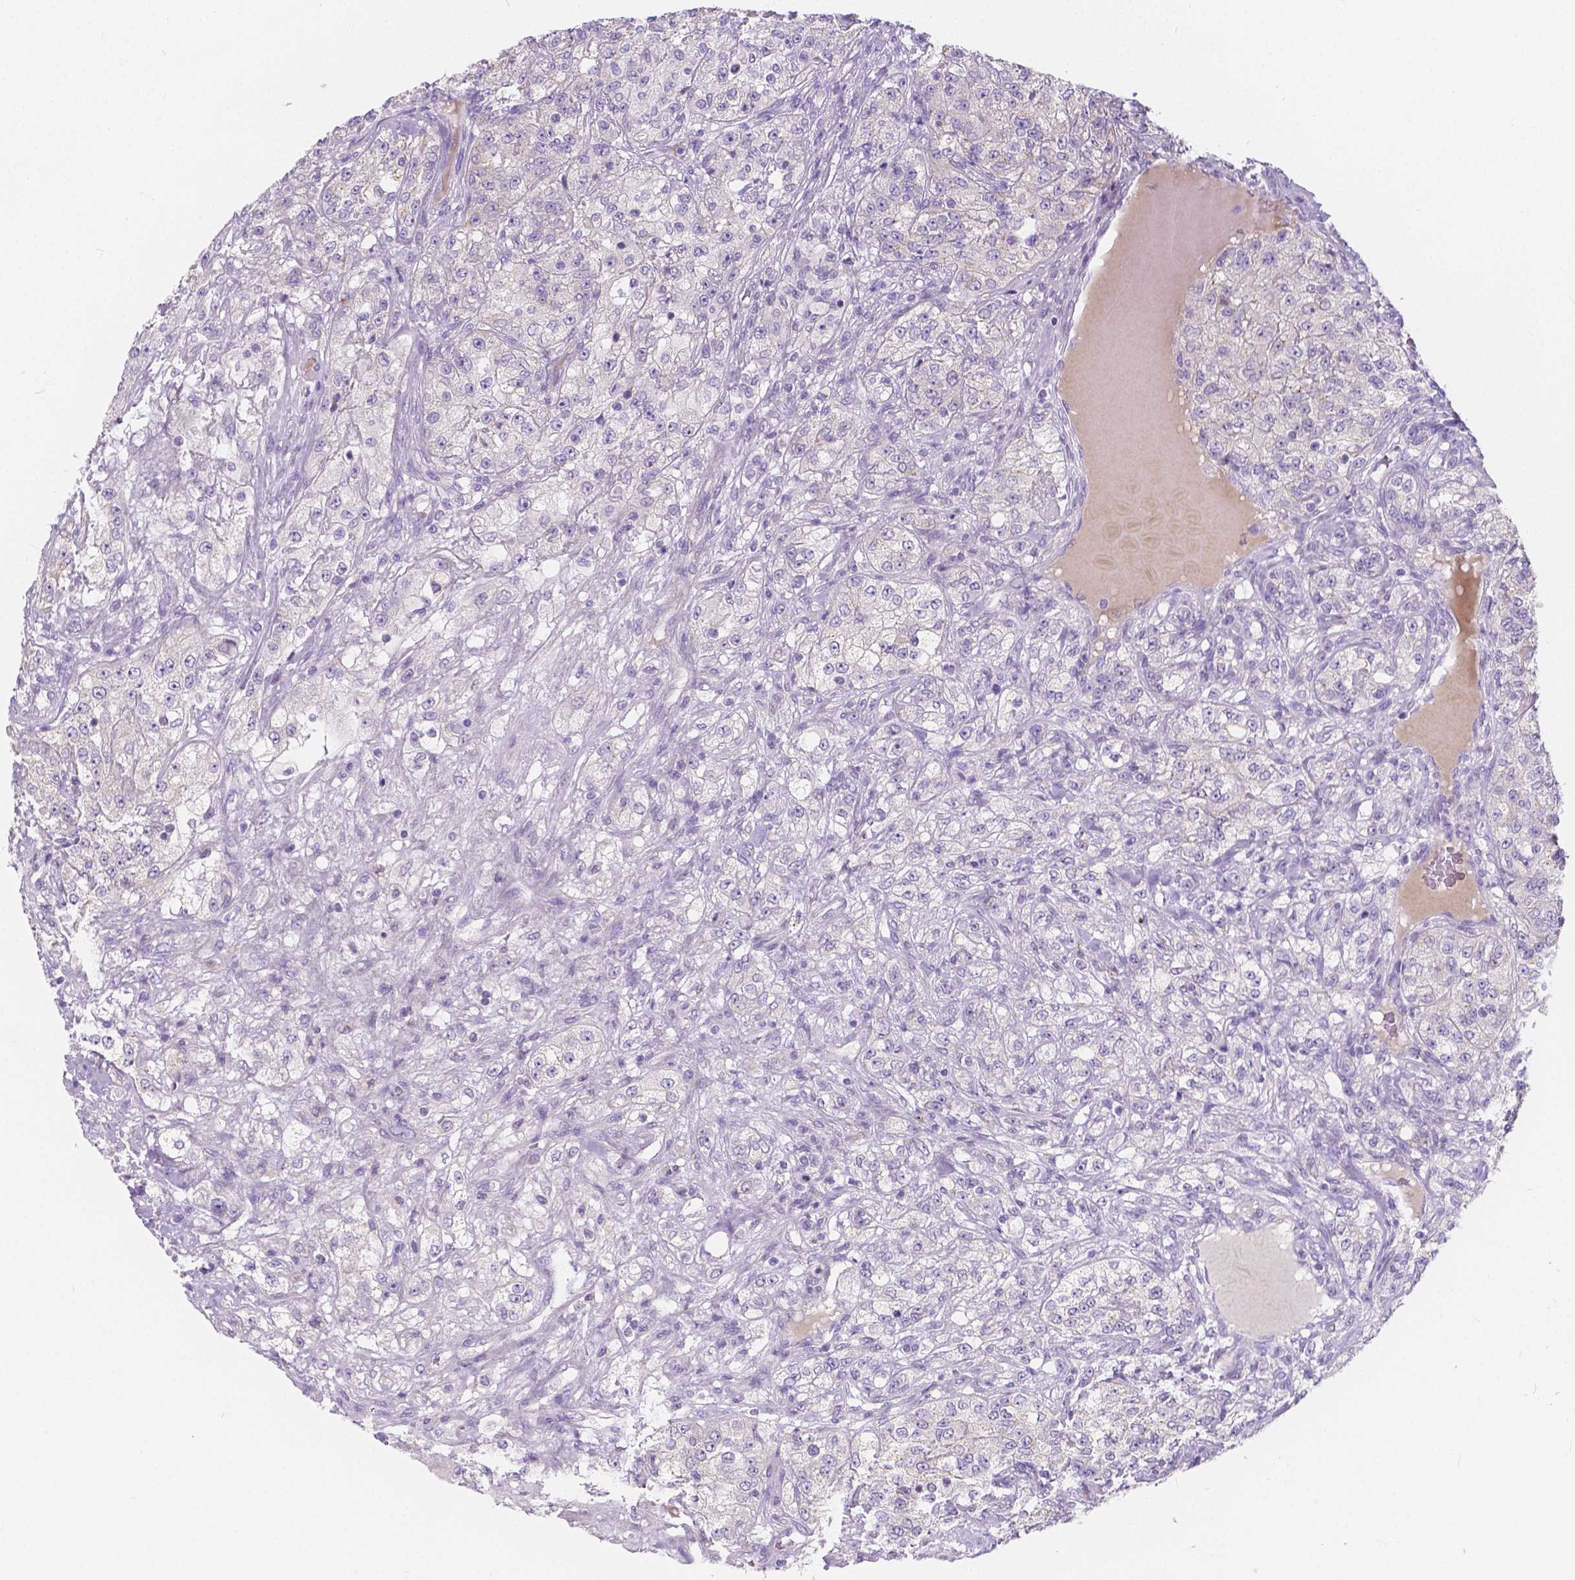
{"staining": {"intensity": "negative", "quantity": "none", "location": "none"}, "tissue": "renal cancer", "cell_type": "Tumor cells", "image_type": "cancer", "snomed": [{"axis": "morphology", "description": "Adenocarcinoma, NOS"}, {"axis": "topography", "description": "Kidney"}], "caption": "This is a photomicrograph of immunohistochemistry (IHC) staining of adenocarcinoma (renal), which shows no positivity in tumor cells.", "gene": "RNF186", "patient": {"sex": "female", "age": 63}}